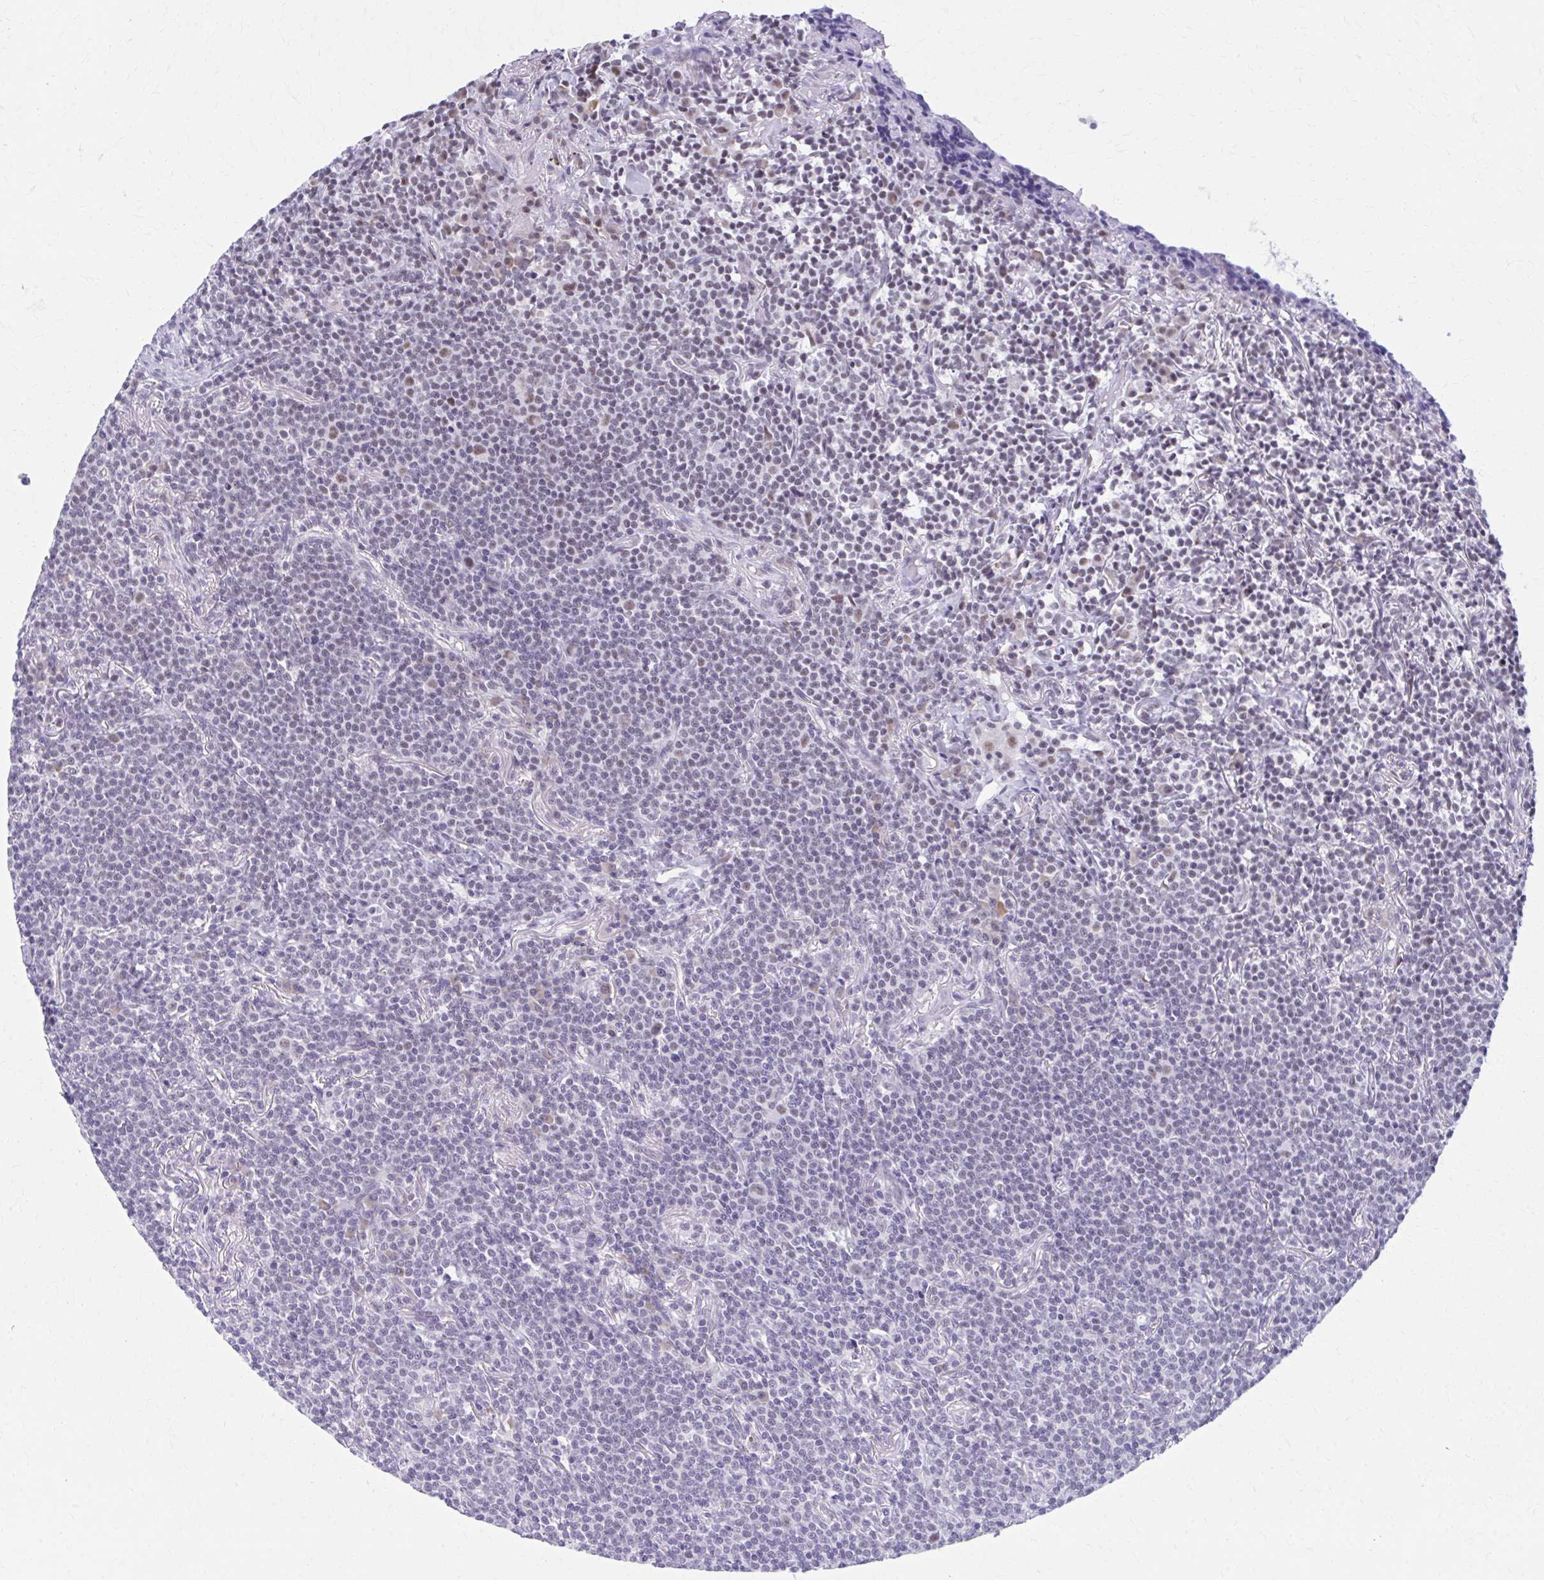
{"staining": {"intensity": "negative", "quantity": "none", "location": "none"}, "tissue": "lymphoma", "cell_type": "Tumor cells", "image_type": "cancer", "snomed": [{"axis": "morphology", "description": "Malignant lymphoma, non-Hodgkin's type, Low grade"}, {"axis": "topography", "description": "Lung"}], "caption": "Immunohistochemistry (IHC) histopathology image of lymphoma stained for a protein (brown), which shows no expression in tumor cells. (Brightfield microscopy of DAB (3,3'-diaminobenzidine) IHC at high magnification).", "gene": "CCDC105", "patient": {"sex": "female", "age": 71}}